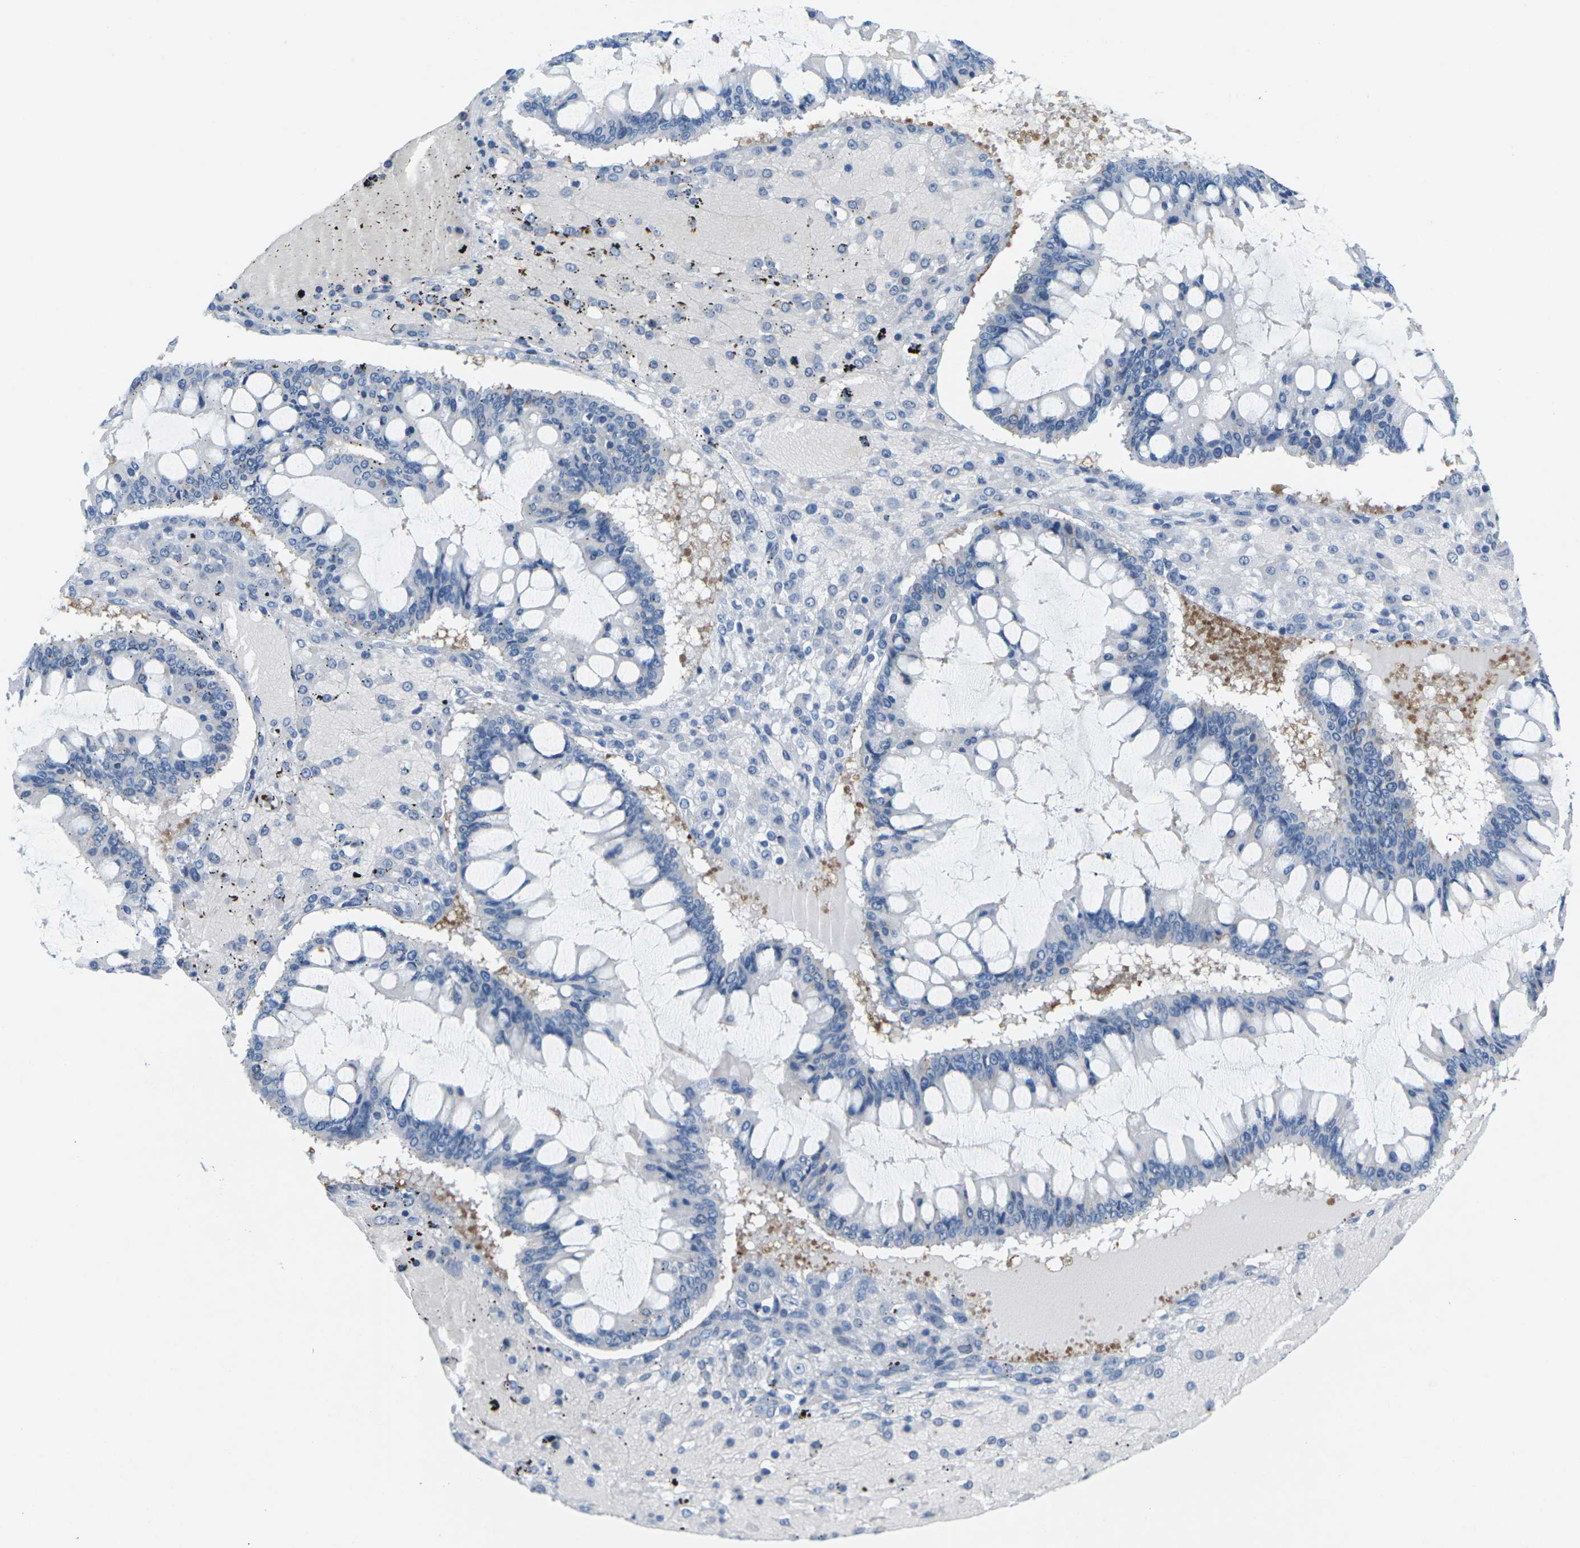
{"staining": {"intensity": "negative", "quantity": "none", "location": "none"}, "tissue": "ovarian cancer", "cell_type": "Tumor cells", "image_type": "cancer", "snomed": [{"axis": "morphology", "description": "Cystadenocarcinoma, mucinous, NOS"}, {"axis": "topography", "description": "Ovary"}], "caption": "High power microscopy image of an immunohistochemistry (IHC) micrograph of ovarian mucinous cystadenocarcinoma, revealing no significant expression in tumor cells. (DAB (3,3'-diaminobenzidine) IHC visualized using brightfield microscopy, high magnification).", "gene": "SYNGR2", "patient": {"sex": "female", "age": 73}}